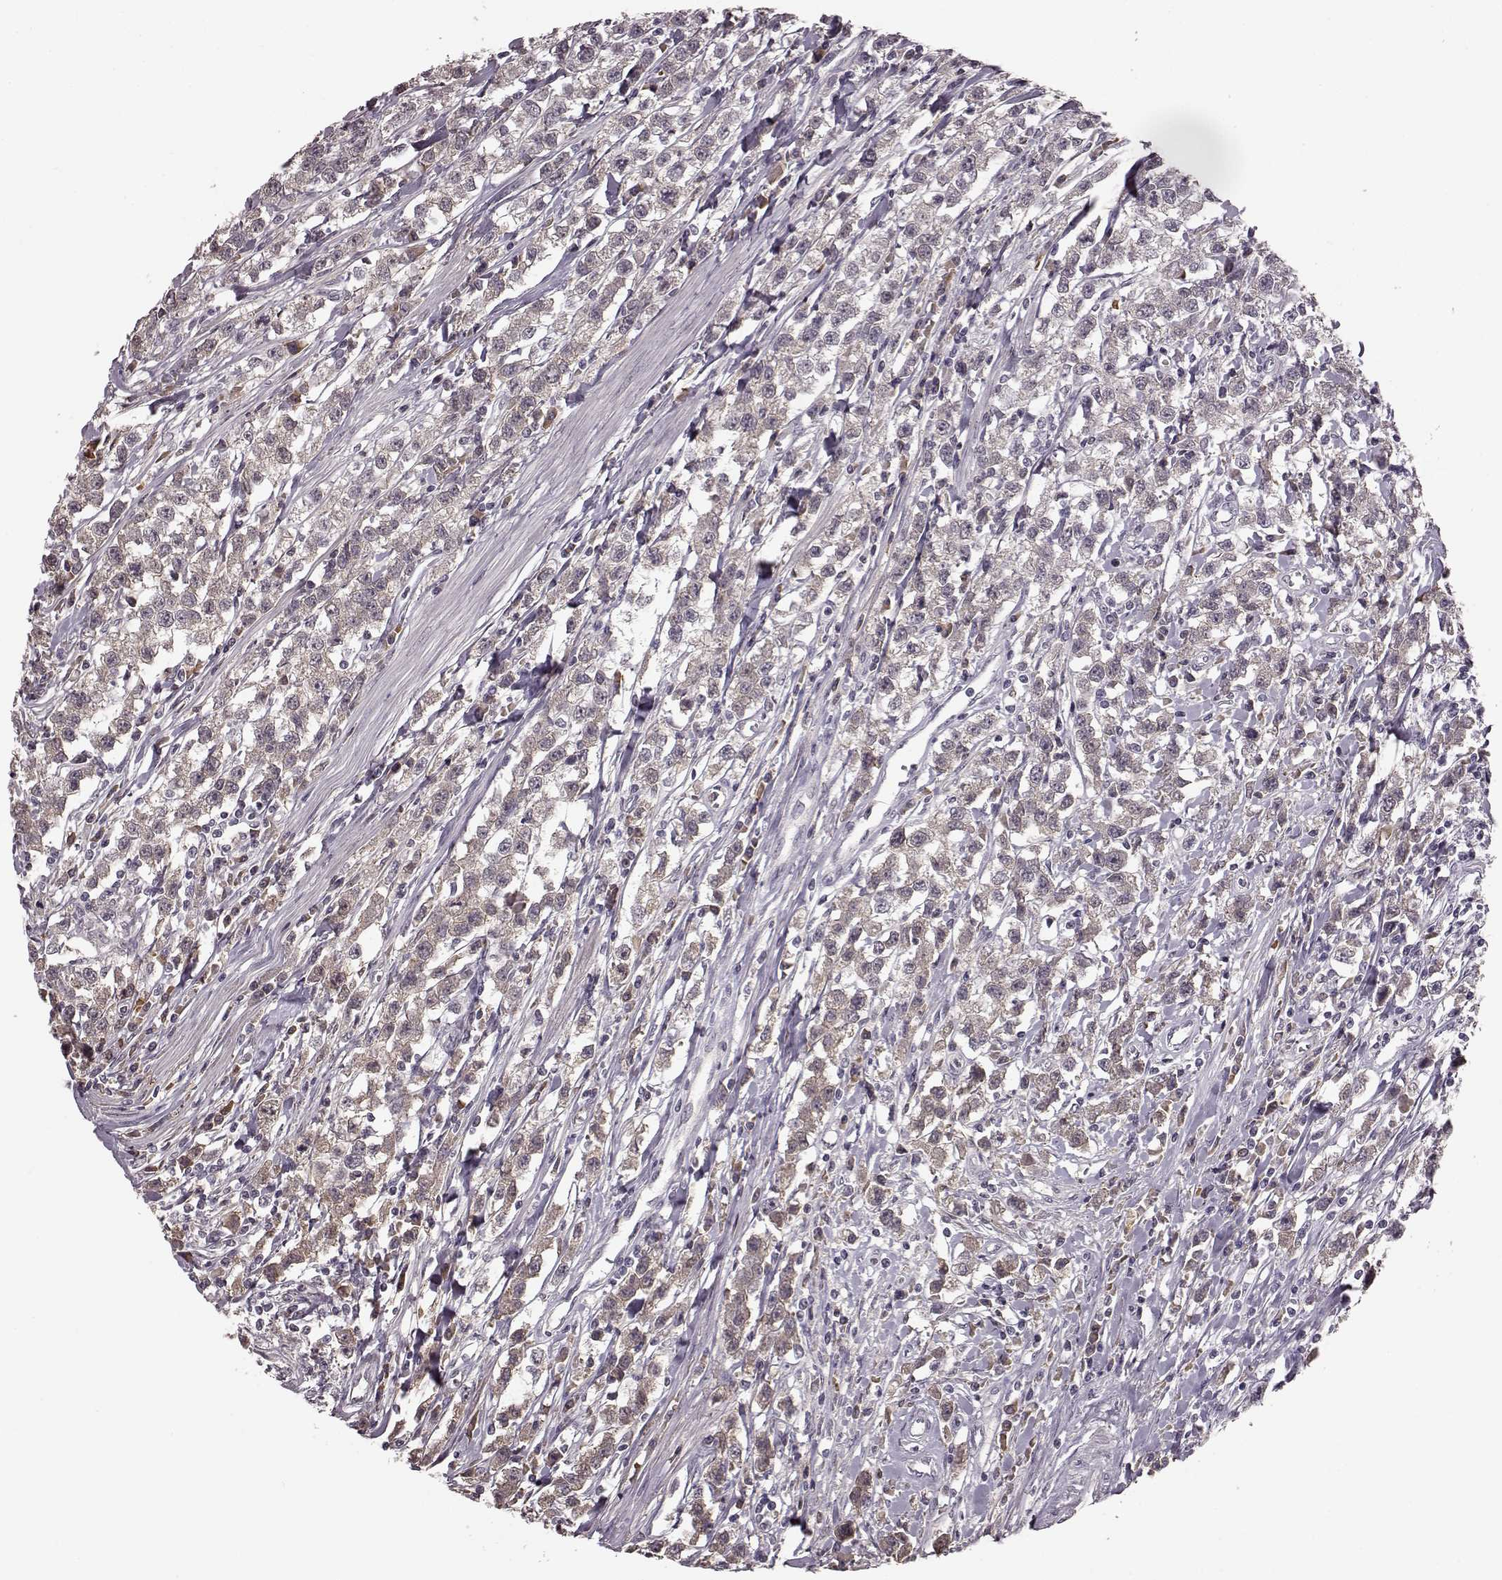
{"staining": {"intensity": "negative", "quantity": "none", "location": "none"}, "tissue": "testis cancer", "cell_type": "Tumor cells", "image_type": "cancer", "snomed": [{"axis": "morphology", "description": "Seminoma, NOS"}, {"axis": "topography", "description": "Testis"}], "caption": "Tumor cells are negative for brown protein staining in testis cancer.", "gene": "NRL", "patient": {"sex": "male", "age": 59}}